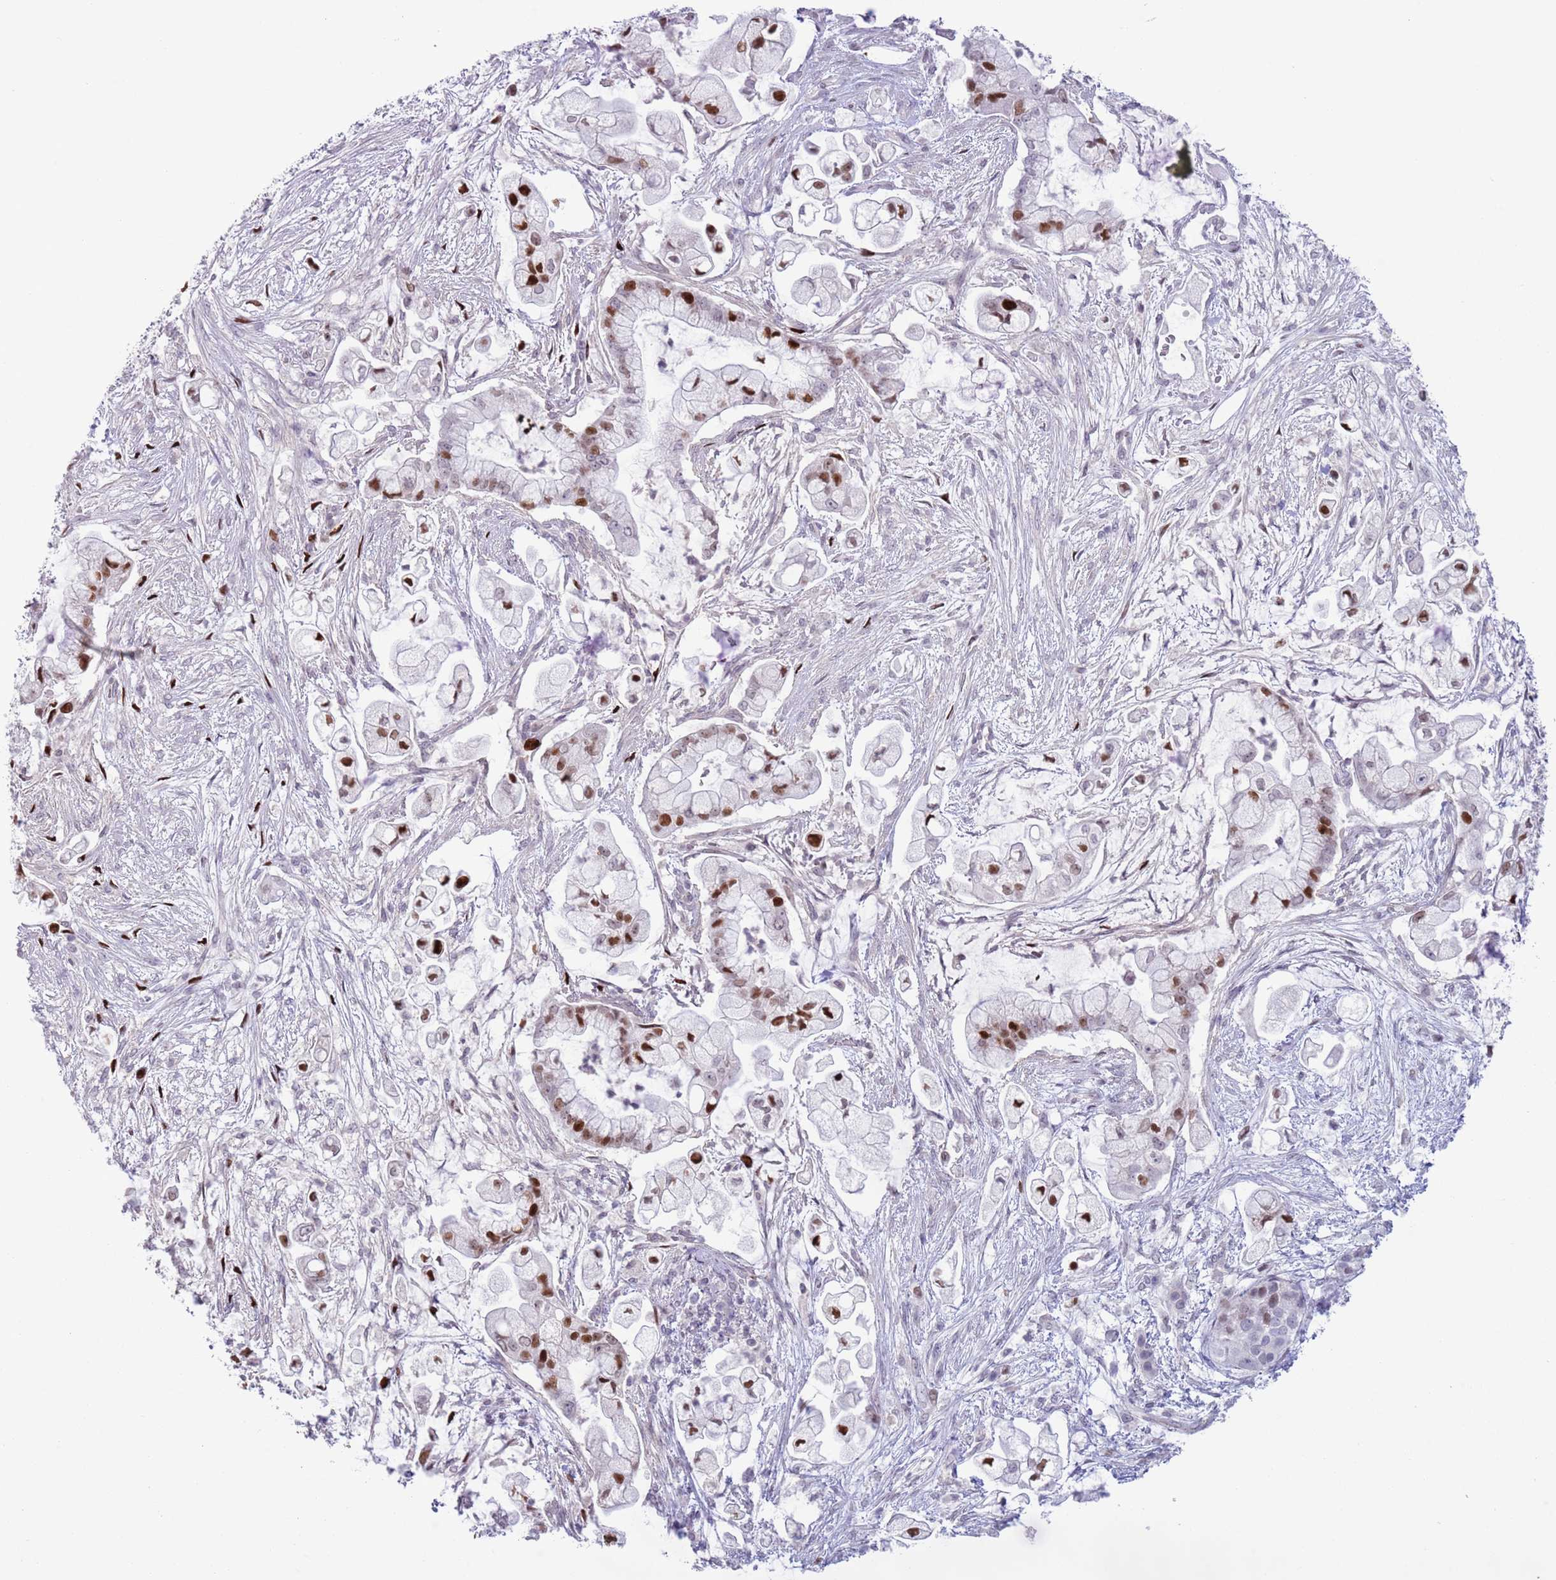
{"staining": {"intensity": "strong", "quantity": "<25%", "location": "nuclear"}, "tissue": "pancreatic cancer", "cell_type": "Tumor cells", "image_type": "cancer", "snomed": [{"axis": "morphology", "description": "Adenocarcinoma, NOS"}, {"axis": "topography", "description": "Pancreas"}], "caption": "Immunohistochemical staining of human pancreatic adenocarcinoma displays medium levels of strong nuclear positivity in approximately <25% of tumor cells.", "gene": "MFSD10", "patient": {"sex": "female", "age": 69}}